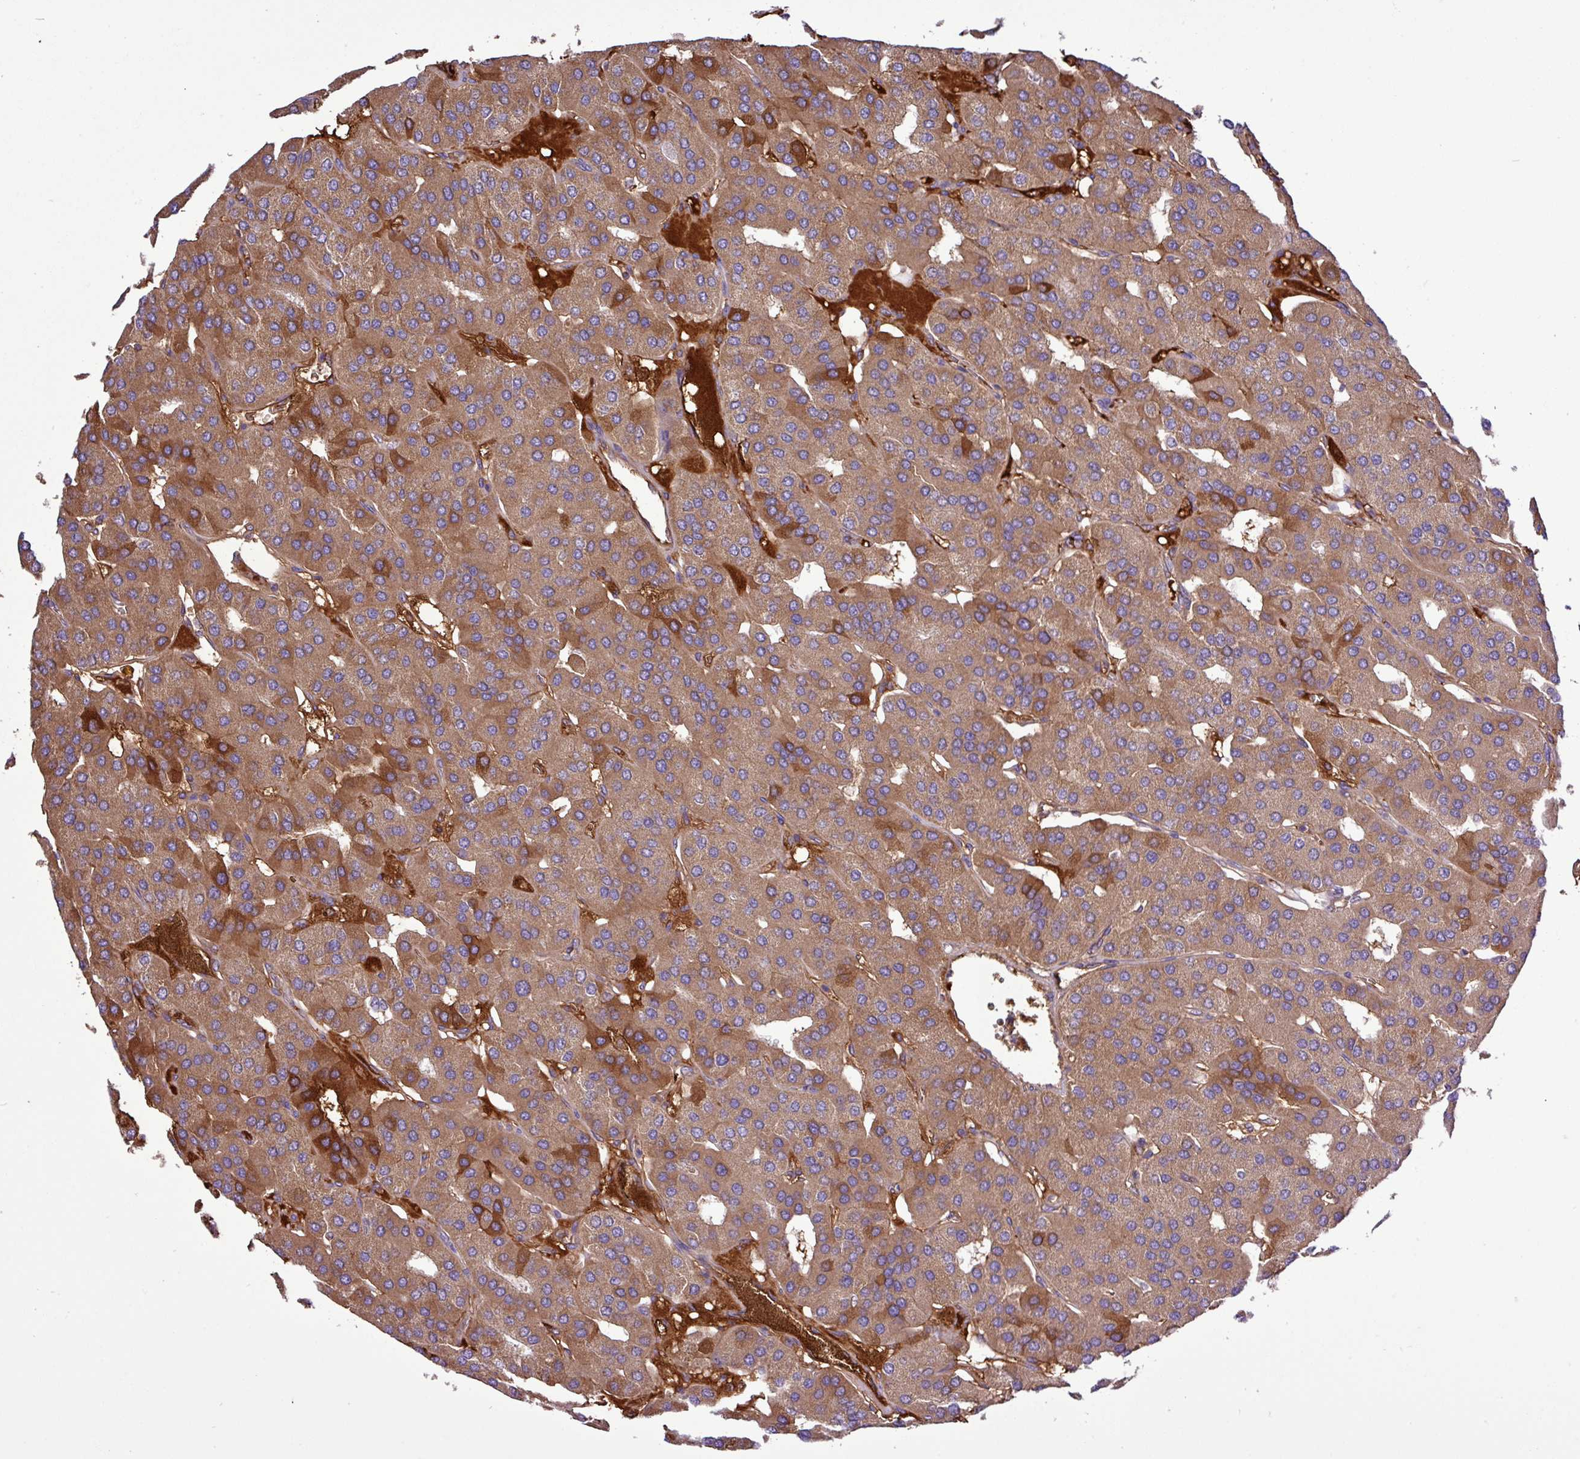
{"staining": {"intensity": "moderate", "quantity": ">75%", "location": "cytoplasmic/membranous"}, "tissue": "parathyroid gland", "cell_type": "Glandular cells", "image_type": "normal", "snomed": [{"axis": "morphology", "description": "Normal tissue, NOS"}, {"axis": "morphology", "description": "Adenoma, NOS"}, {"axis": "topography", "description": "Parathyroid gland"}], "caption": "Immunohistochemistry (IHC) histopathology image of benign human parathyroid gland stained for a protein (brown), which shows medium levels of moderate cytoplasmic/membranous positivity in about >75% of glandular cells.", "gene": "CWH43", "patient": {"sex": "female", "age": 86}}